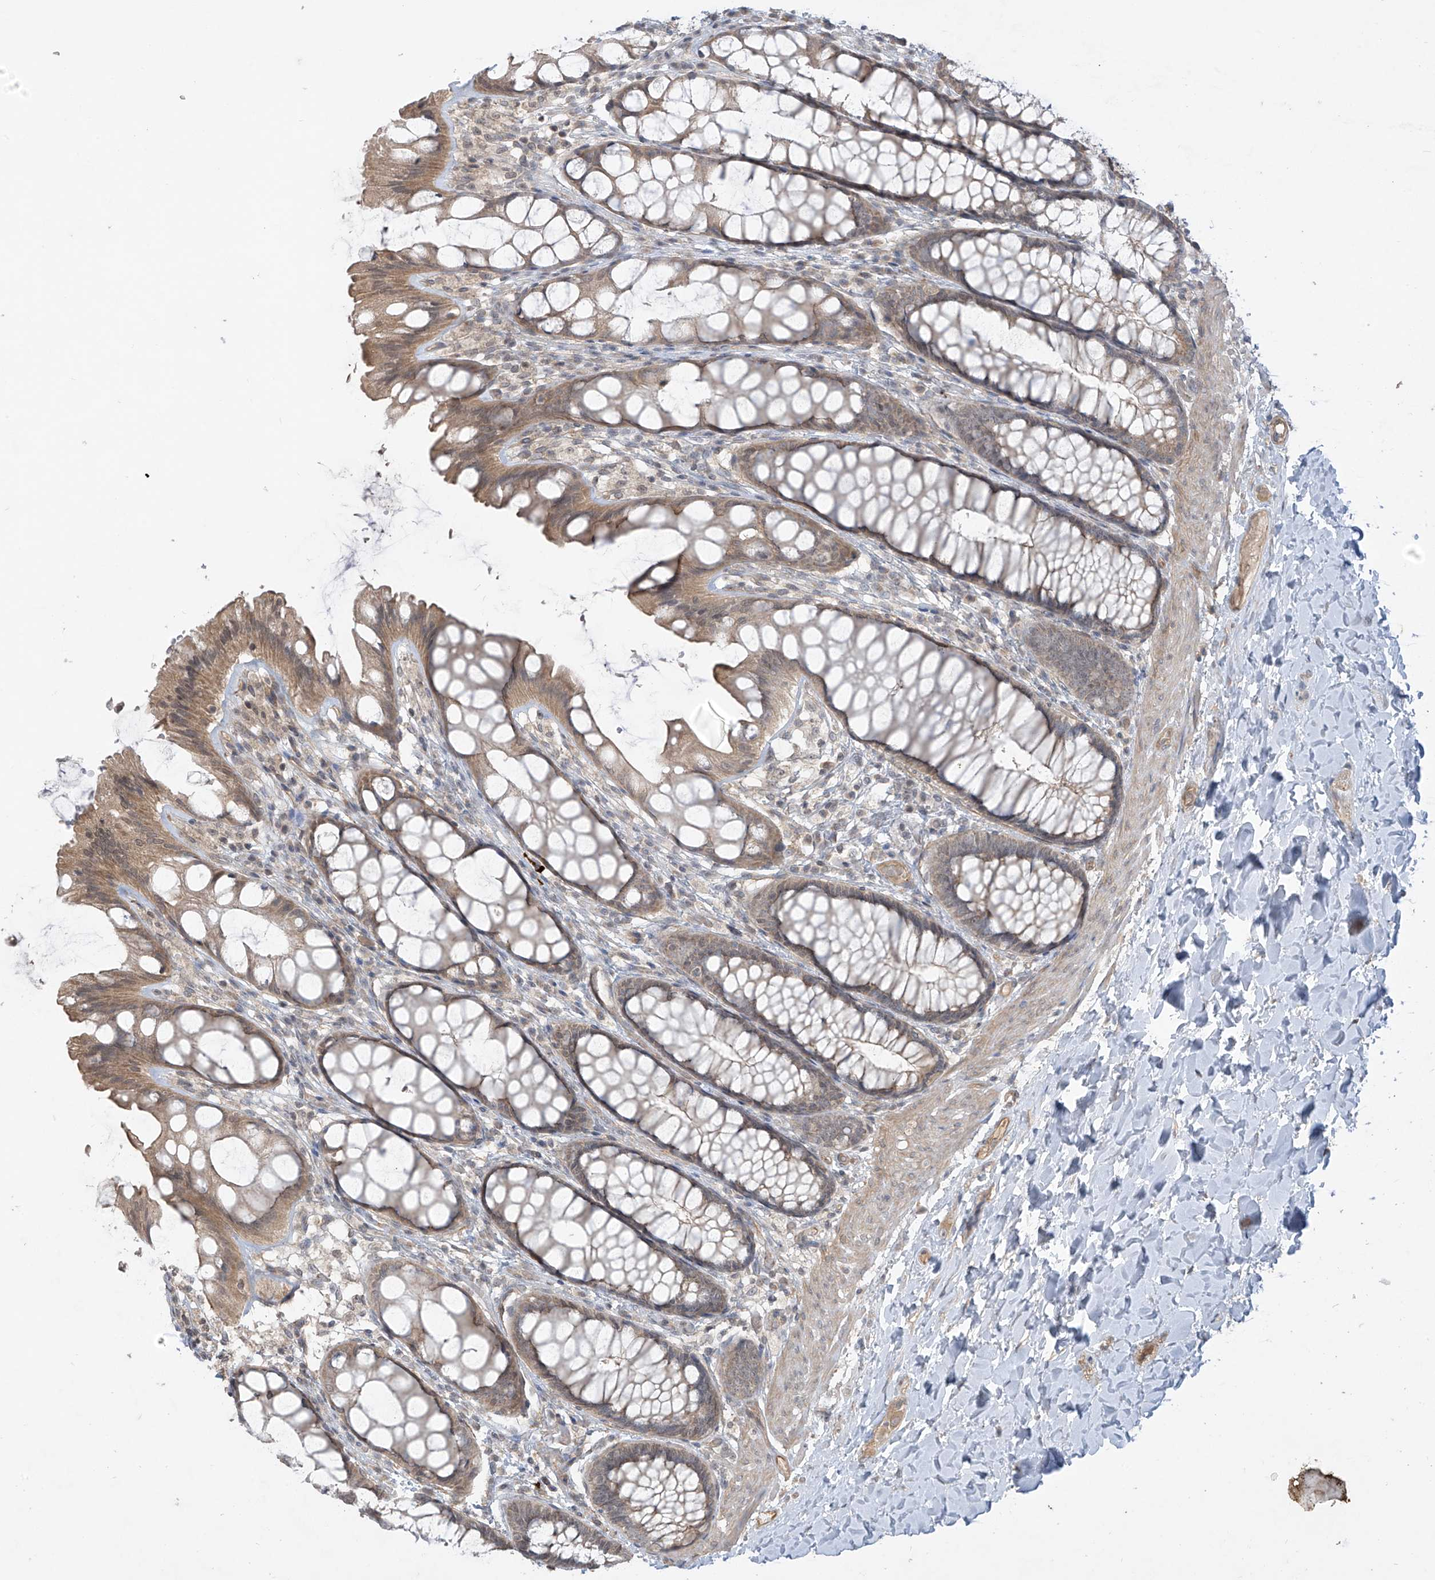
{"staining": {"intensity": "moderate", "quantity": ">75%", "location": "cytoplasmic/membranous"}, "tissue": "colon", "cell_type": "Endothelial cells", "image_type": "normal", "snomed": [{"axis": "morphology", "description": "Normal tissue, NOS"}, {"axis": "topography", "description": "Colon"}], "caption": "The immunohistochemical stain highlights moderate cytoplasmic/membranous positivity in endothelial cells of normal colon.", "gene": "DGKQ", "patient": {"sex": "male", "age": 47}}